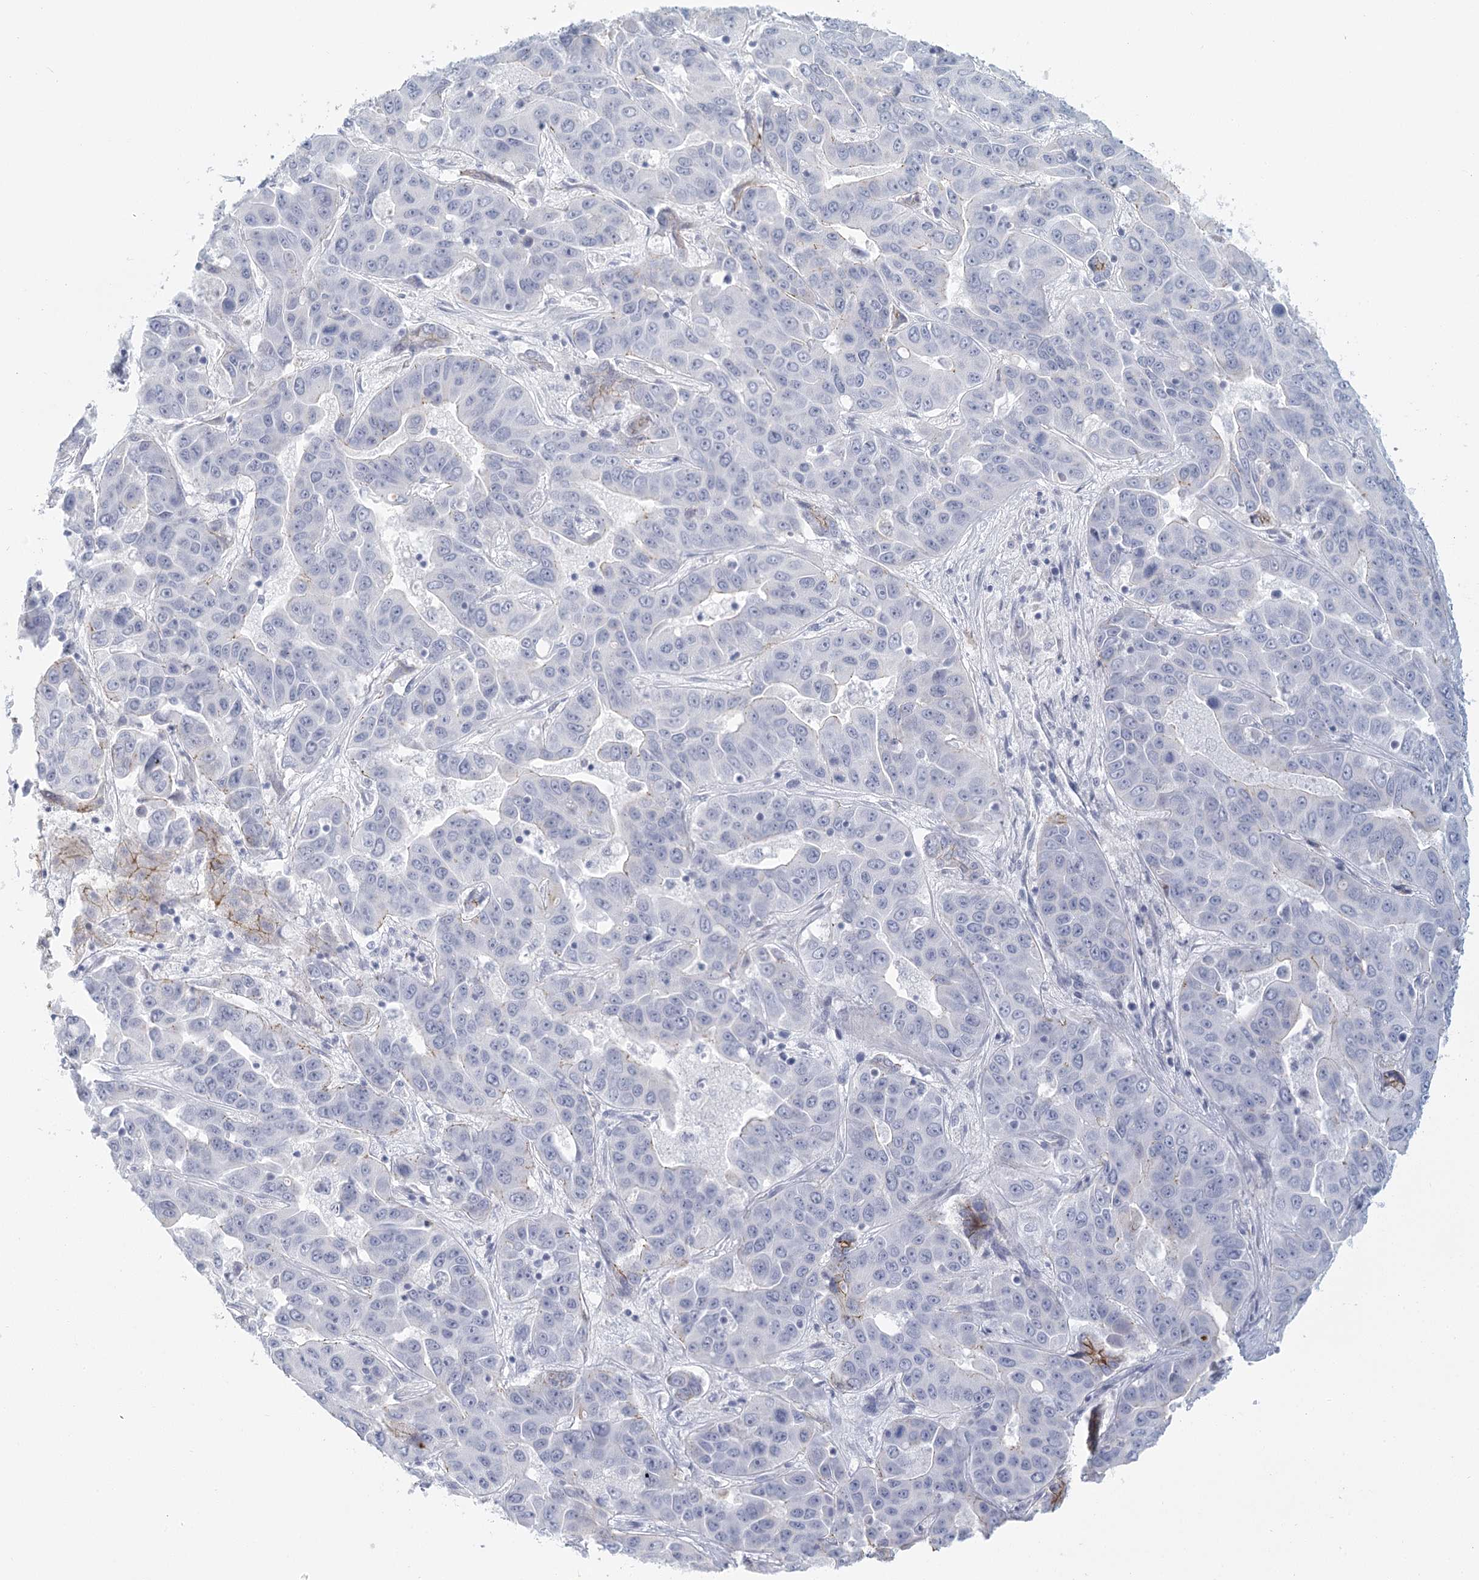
{"staining": {"intensity": "negative", "quantity": "none", "location": "none"}, "tissue": "liver cancer", "cell_type": "Tumor cells", "image_type": "cancer", "snomed": [{"axis": "morphology", "description": "Cholangiocarcinoma"}, {"axis": "topography", "description": "Liver"}], "caption": "DAB immunohistochemical staining of human liver cholangiocarcinoma exhibits no significant staining in tumor cells.", "gene": "WNT8B", "patient": {"sex": "female", "age": 52}}